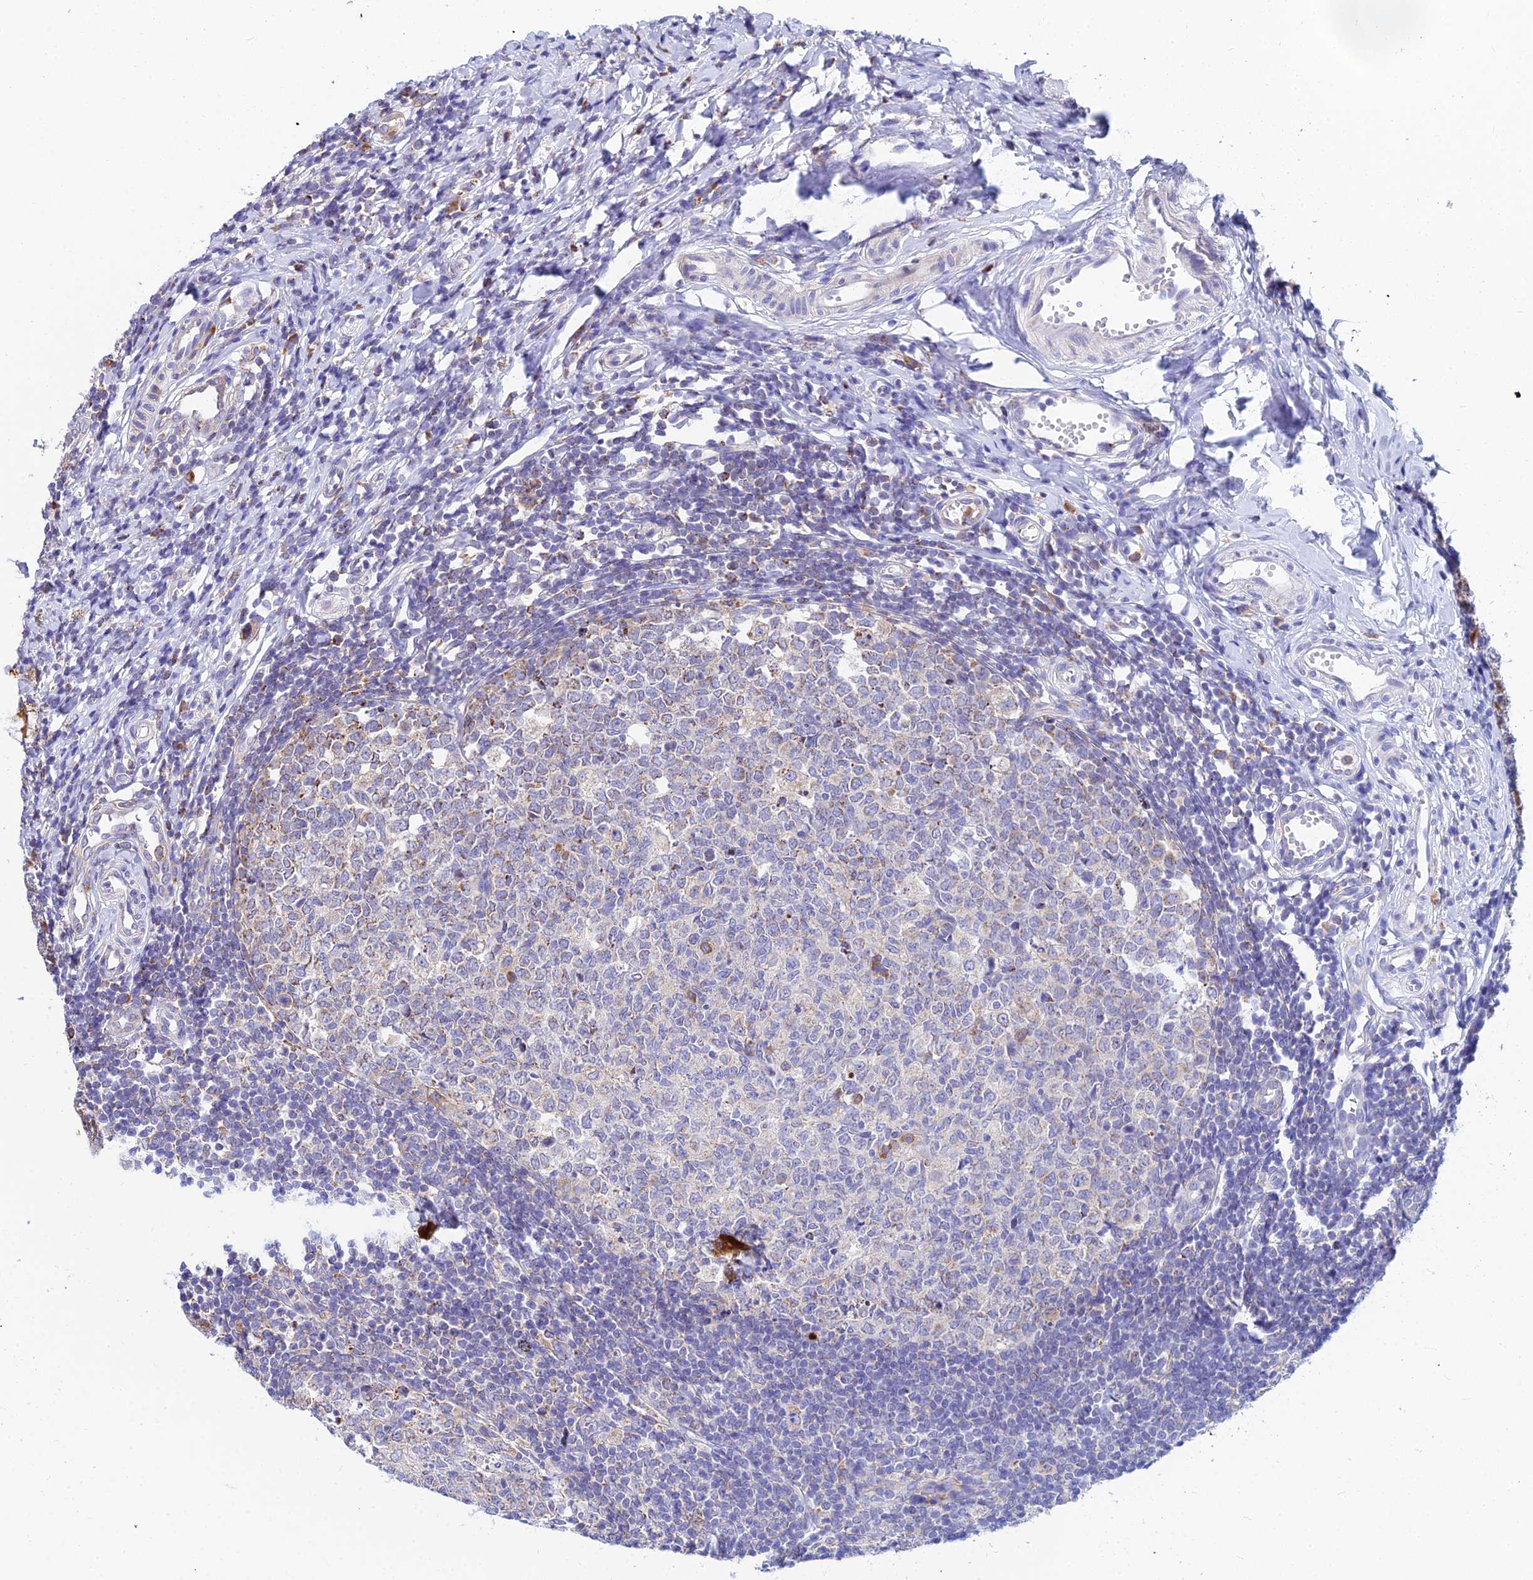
{"staining": {"intensity": "moderate", "quantity": ">75%", "location": "cytoplasmic/membranous"}, "tissue": "appendix", "cell_type": "Glandular cells", "image_type": "normal", "snomed": [{"axis": "morphology", "description": "Normal tissue, NOS"}, {"axis": "topography", "description": "Appendix"}], "caption": "IHC of normal human appendix displays medium levels of moderate cytoplasmic/membranous staining in approximately >75% of glandular cells.", "gene": "CCT6A", "patient": {"sex": "male", "age": 14}}